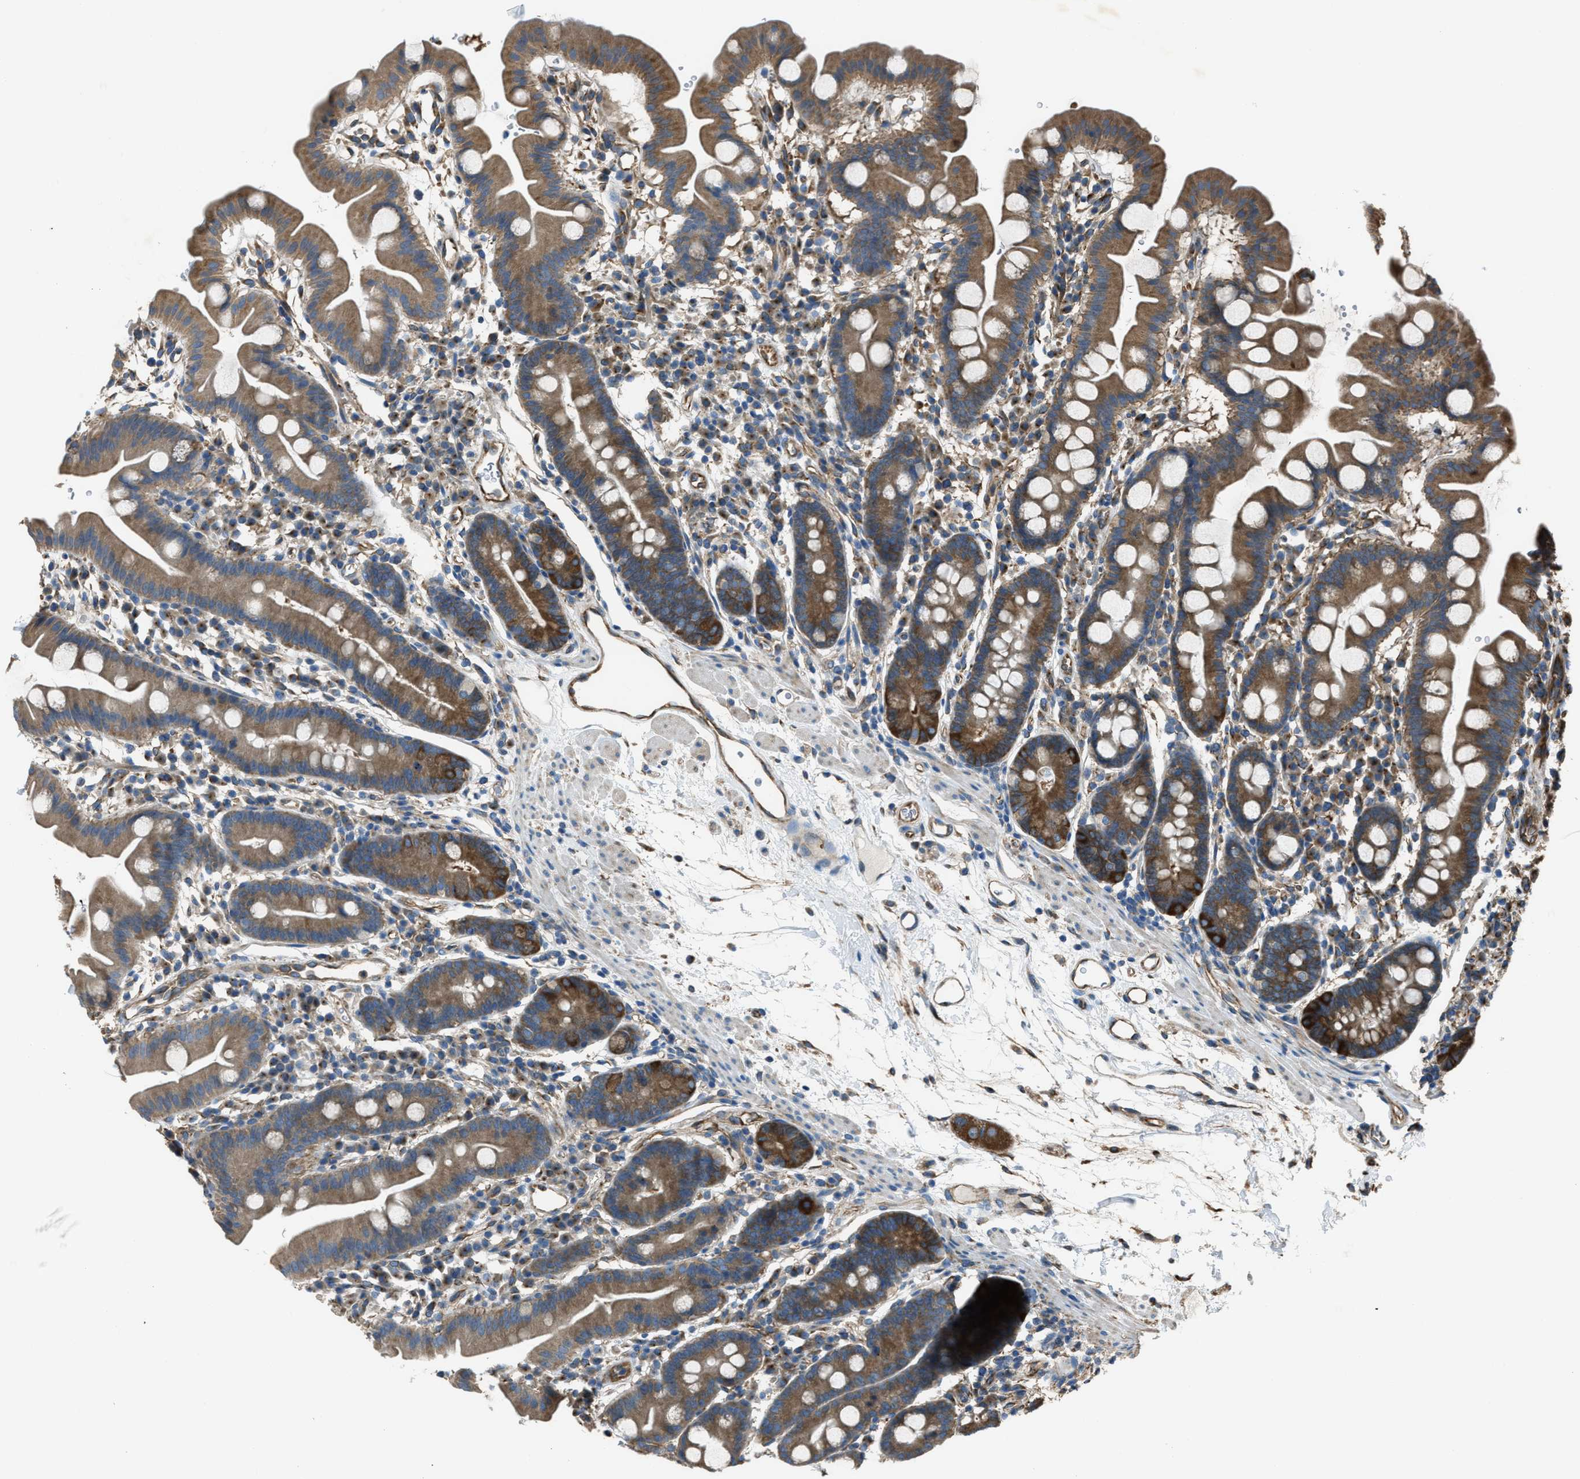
{"staining": {"intensity": "moderate", "quantity": ">75%", "location": "cytoplasmic/membranous"}, "tissue": "duodenum", "cell_type": "Glandular cells", "image_type": "normal", "snomed": [{"axis": "morphology", "description": "Normal tissue, NOS"}, {"axis": "topography", "description": "Duodenum"}], "caption": "The micrograph shows staining of benign duodenum, revealing moderate cytoplasmic/membranous protein expression (brown color) within glandular cells.", "gene": "TRPC1", "patient": {"sex": "male", "age": 50}}